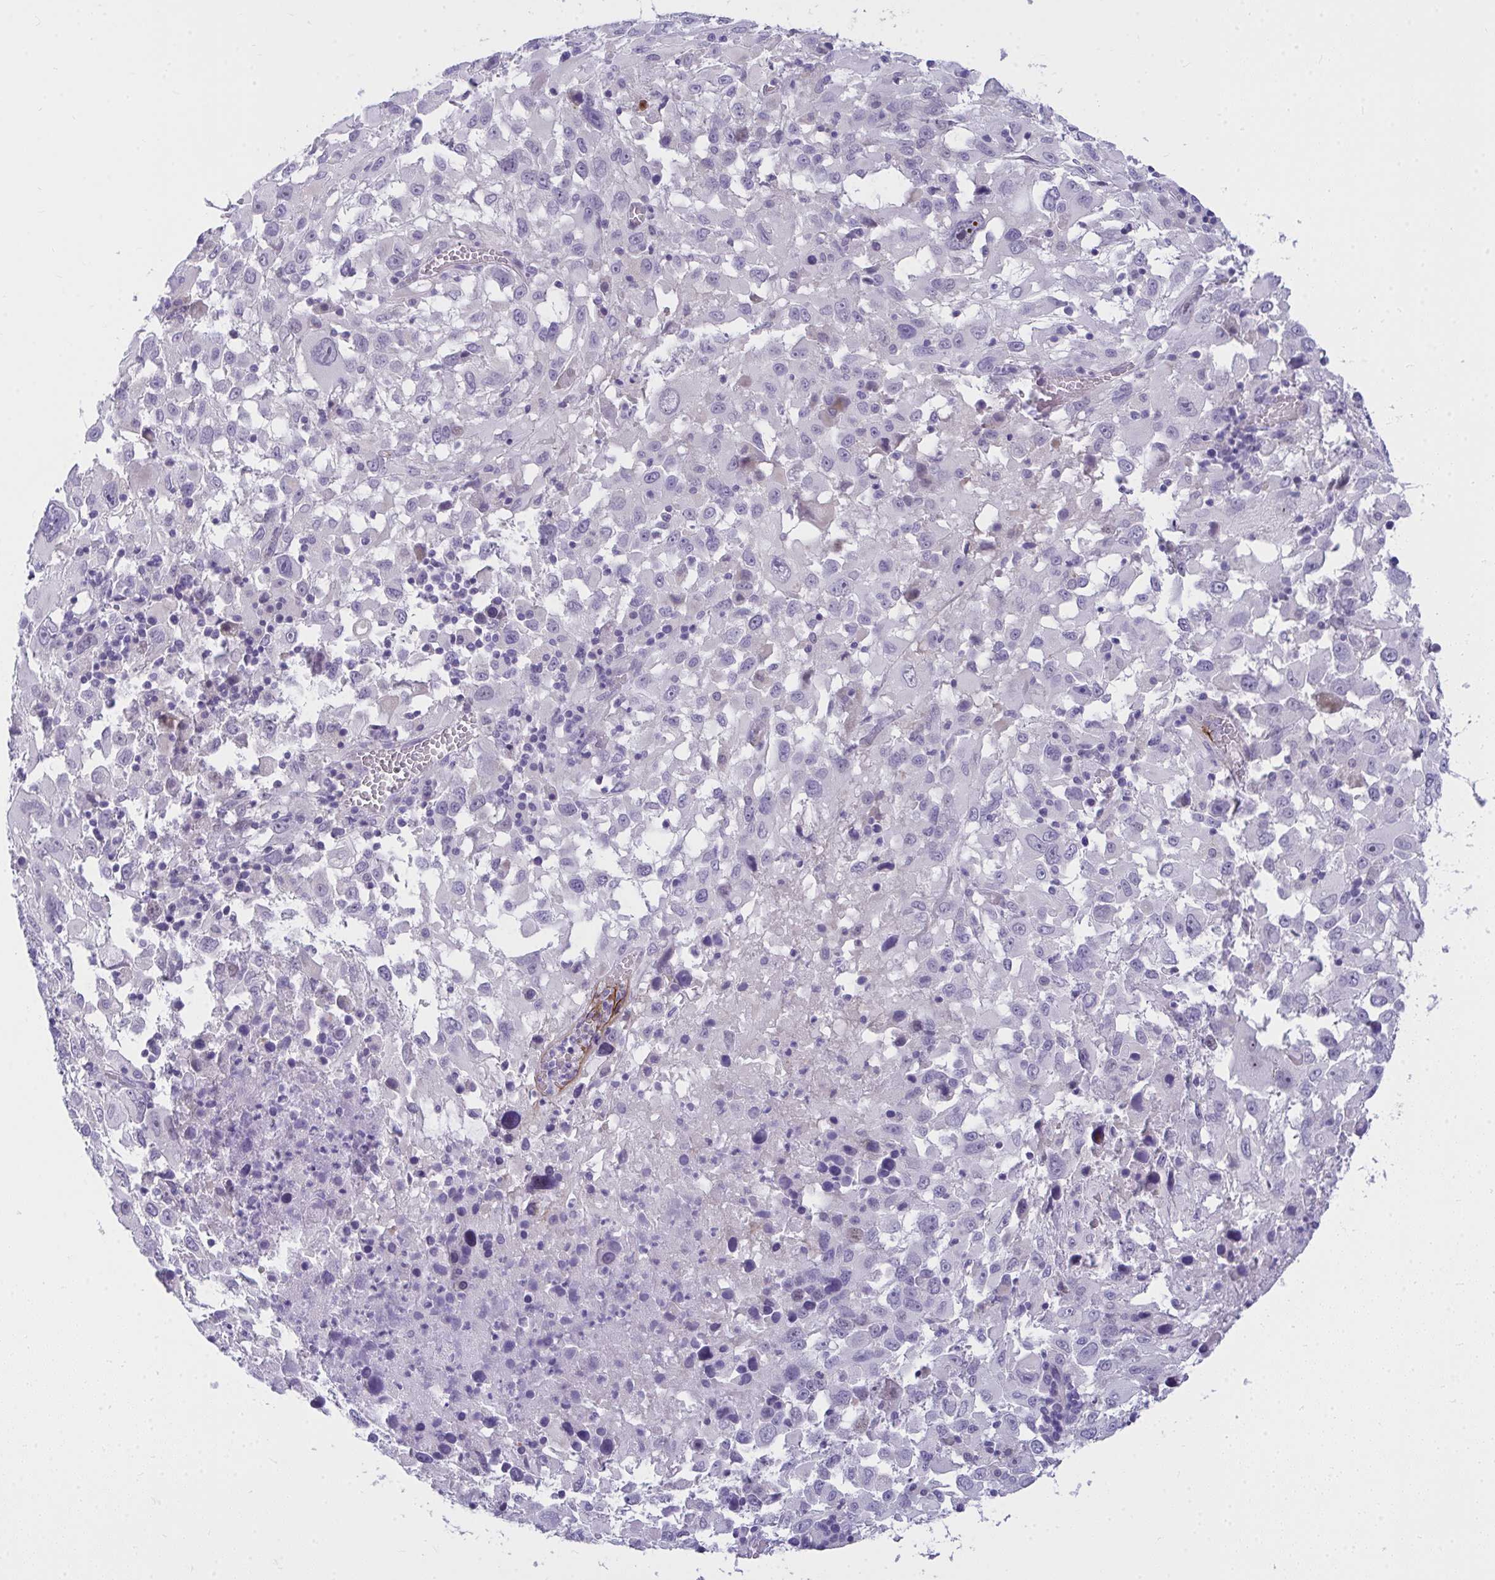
{"staining": {"intensity": "negative", "quantity": "none", "location": "none"}, "tissue": "melanoma", "cell_type": "Tumor cells", "image_type": "cancer", "snomed": [{"axis": "morphology", "description": "Malignant melanoma, Metastatic site"}, {"axis": "topography", "description": "Soft tissue"}], "caption": "Tumor cells are negative for protein expression in human melanoma.", "gene": "TSBP1", "patient": {"sex": "male", "age": 50}}